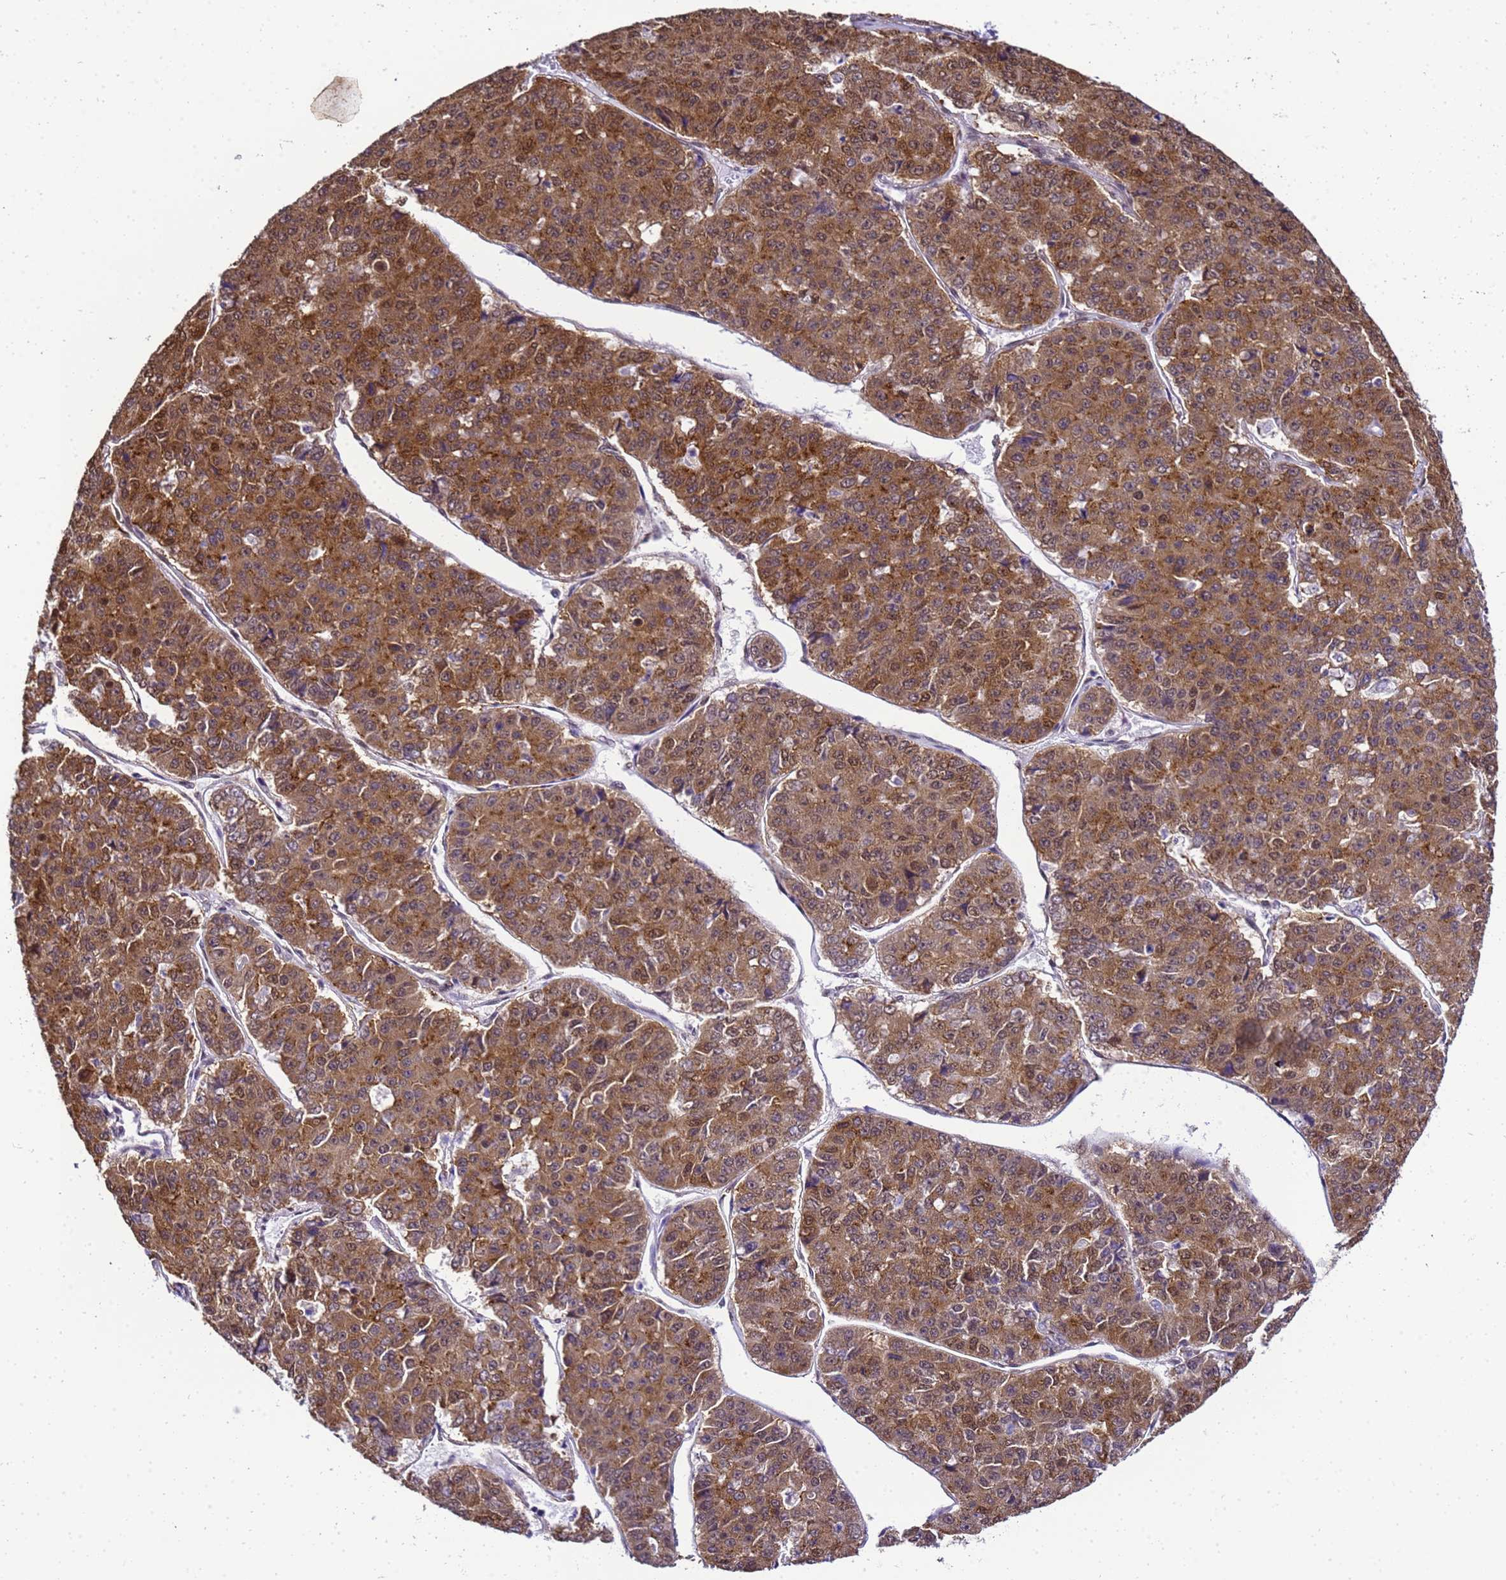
{"staining": {"intensity": "moderate", "quantity": ">75%", "location": "cytoplasmic/membranous"}, "tissue": "pancreatic cancer", "cell_type": "Tumor cells", "image_type": "cancer", "snomed": [{"axis": "morphology", "description": "Adenocarcinoma, NOS"}, {"axis": "topography", "description": "Pancreas"}], "caption": "A photomicrograph of human pancreatic cancer stained for a protein shows moderate cytoplasmic/membranous brown staining in tumor cells.", "gene": "SMN1", "patient": {"sex": "male", "age": 50}}